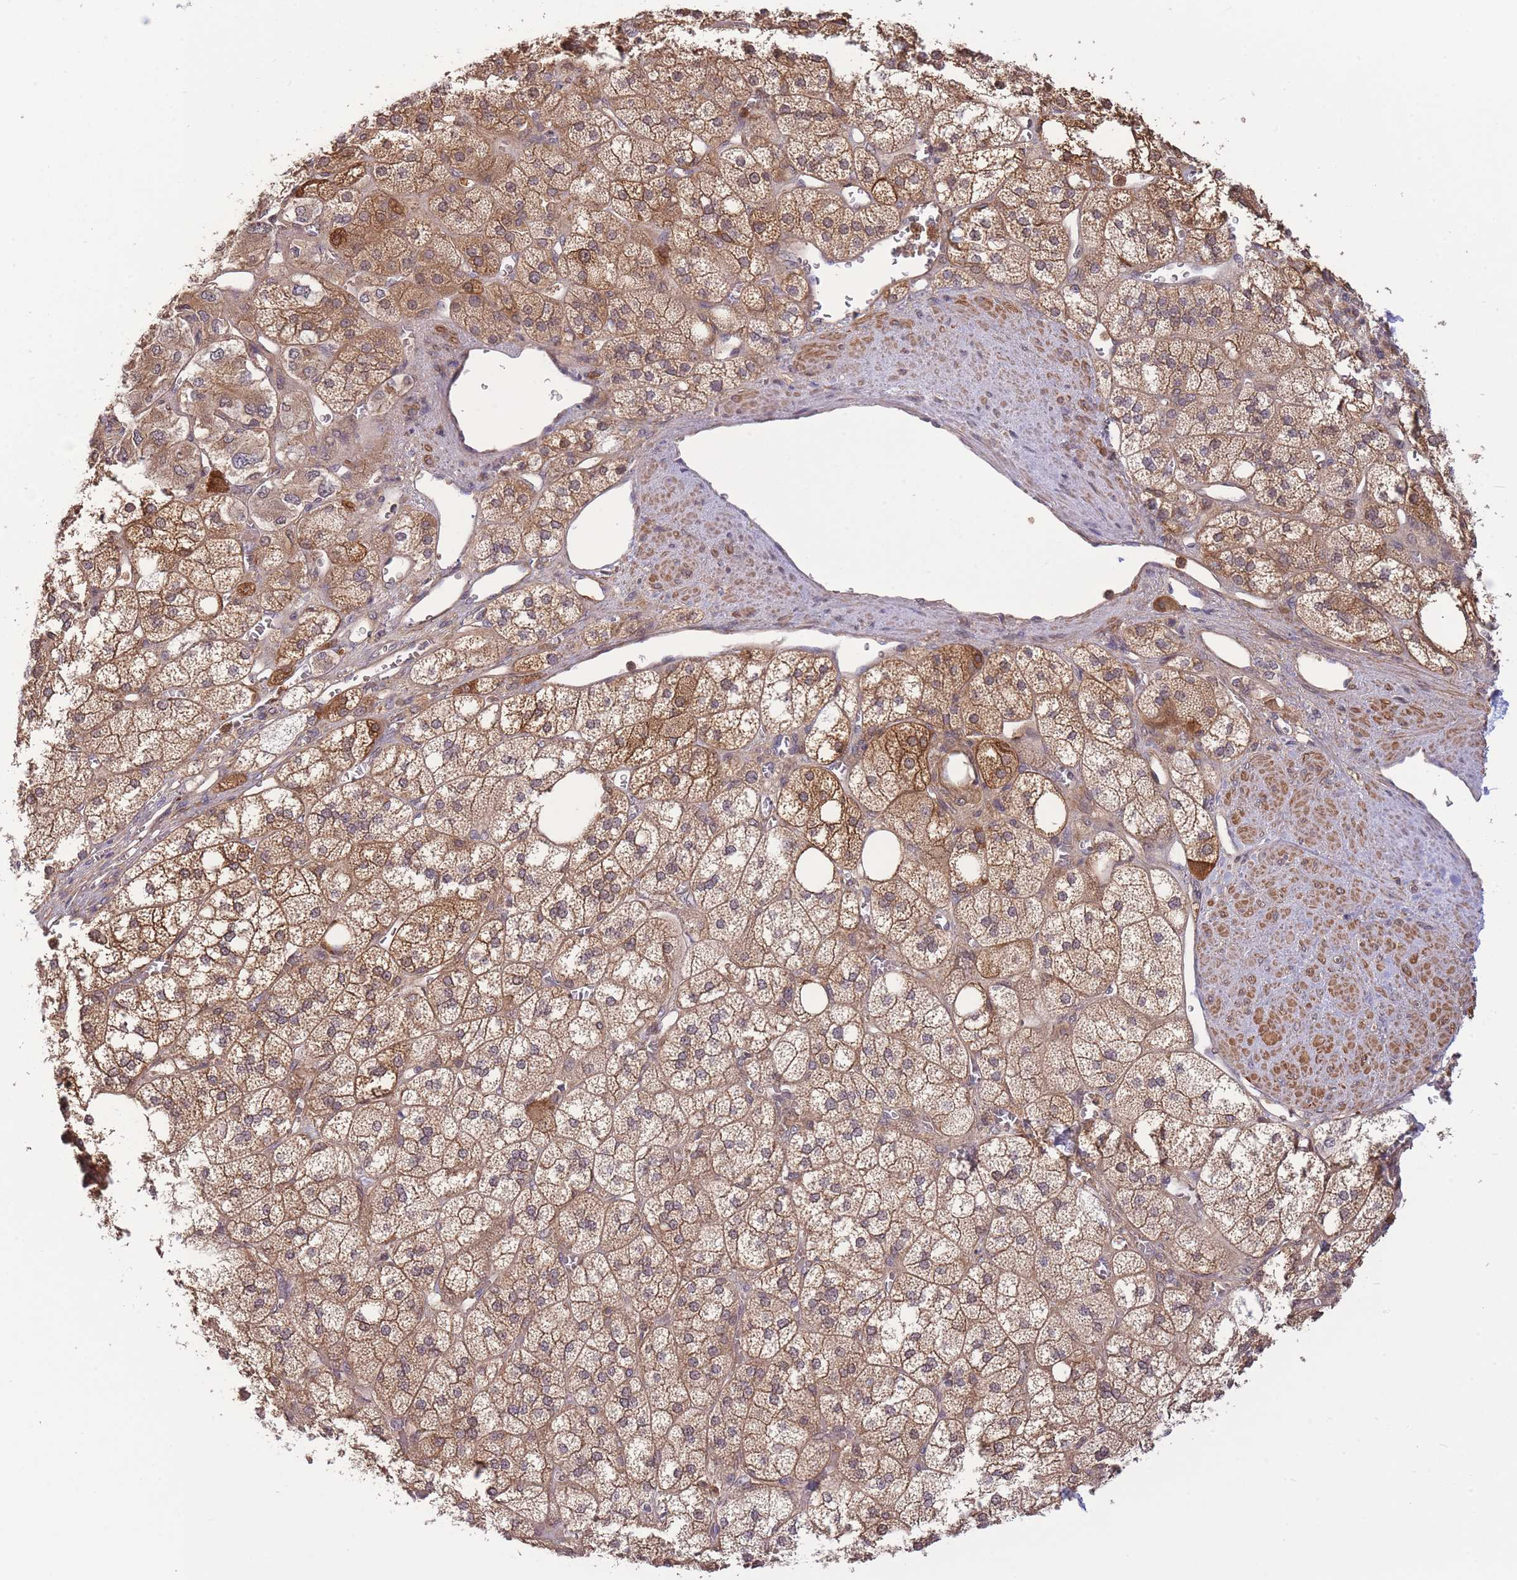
{"staining": {"intensity": "moderate", "quantity": ">75%", "location": "cytoplasmic/membranous"}, "tissue": "adrenal gland", "cell_type": "Glandular cells", "image_type": "normal", "snomed": [{"axis": "morphology", "description": "Normal tissue, NOS"}, {"axis": "topography", "description": "Adrenal gland"}], "caption": "IHC image of benign adrenal gland stained for a protein (brown), which reveals medium levels of moderate cytoplasmic/membranous positivity in approximately >75% of glandular cells.", "gene": "ZNF304", "patient": {"sex": "male", "age": 61}}